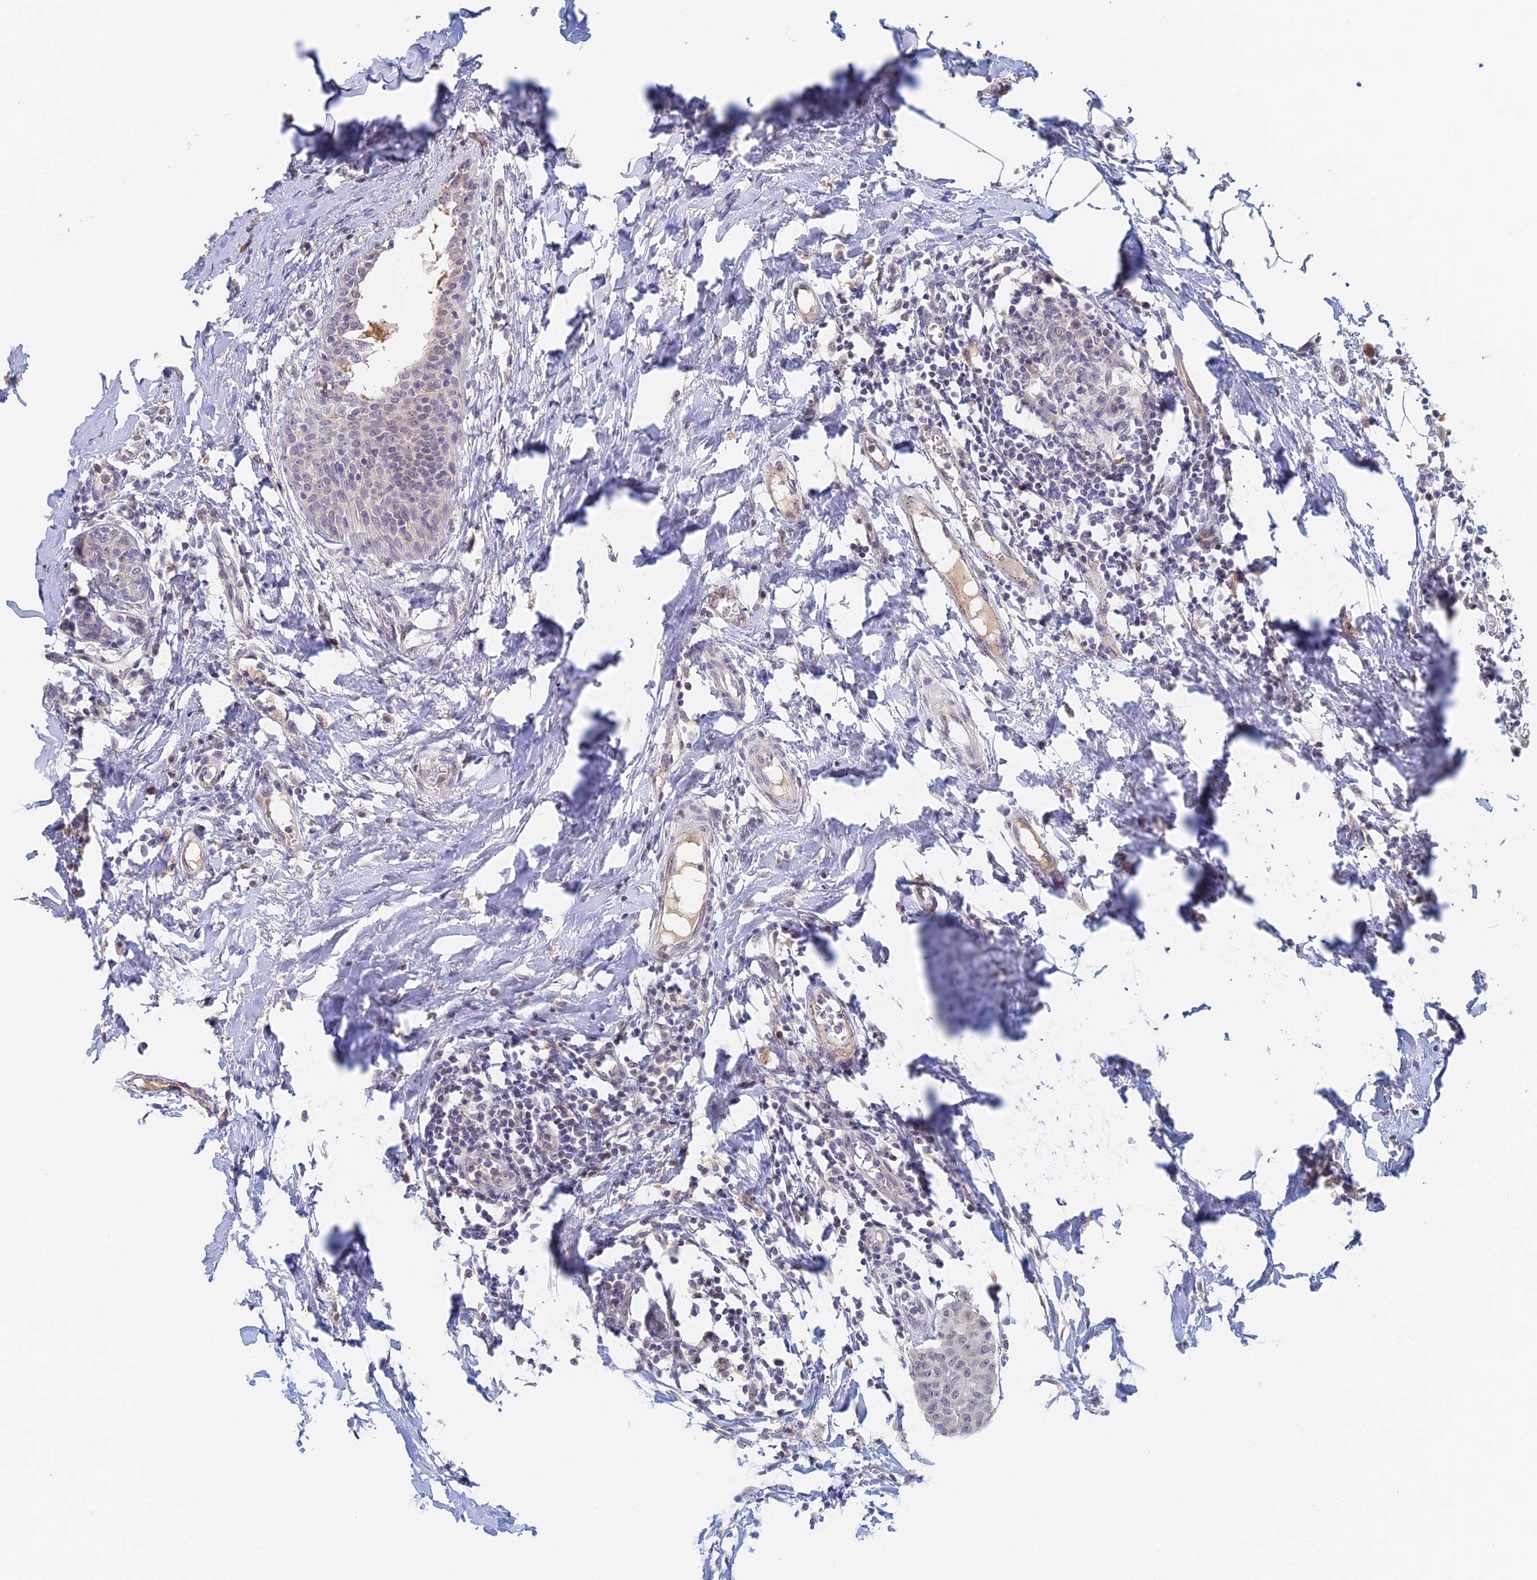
{"staining": {"intensity": "negative", "quantity": "none", "location": "none"}, "tissue": "breast cancer", "cell_type": "Tumor cells", "image_type": "cancer", "snomed": [{"axis": "morphology", "description": "Duct carcinoma"}, {"axis": "topography", "description": "Breast"}], "caption": "The histopathology image displays no significant staining in tumor cells of breast cancer (invasive ductal carcinoma).", "gene": "ZUP1", "patient": {"sex": "female", "age": 40}}